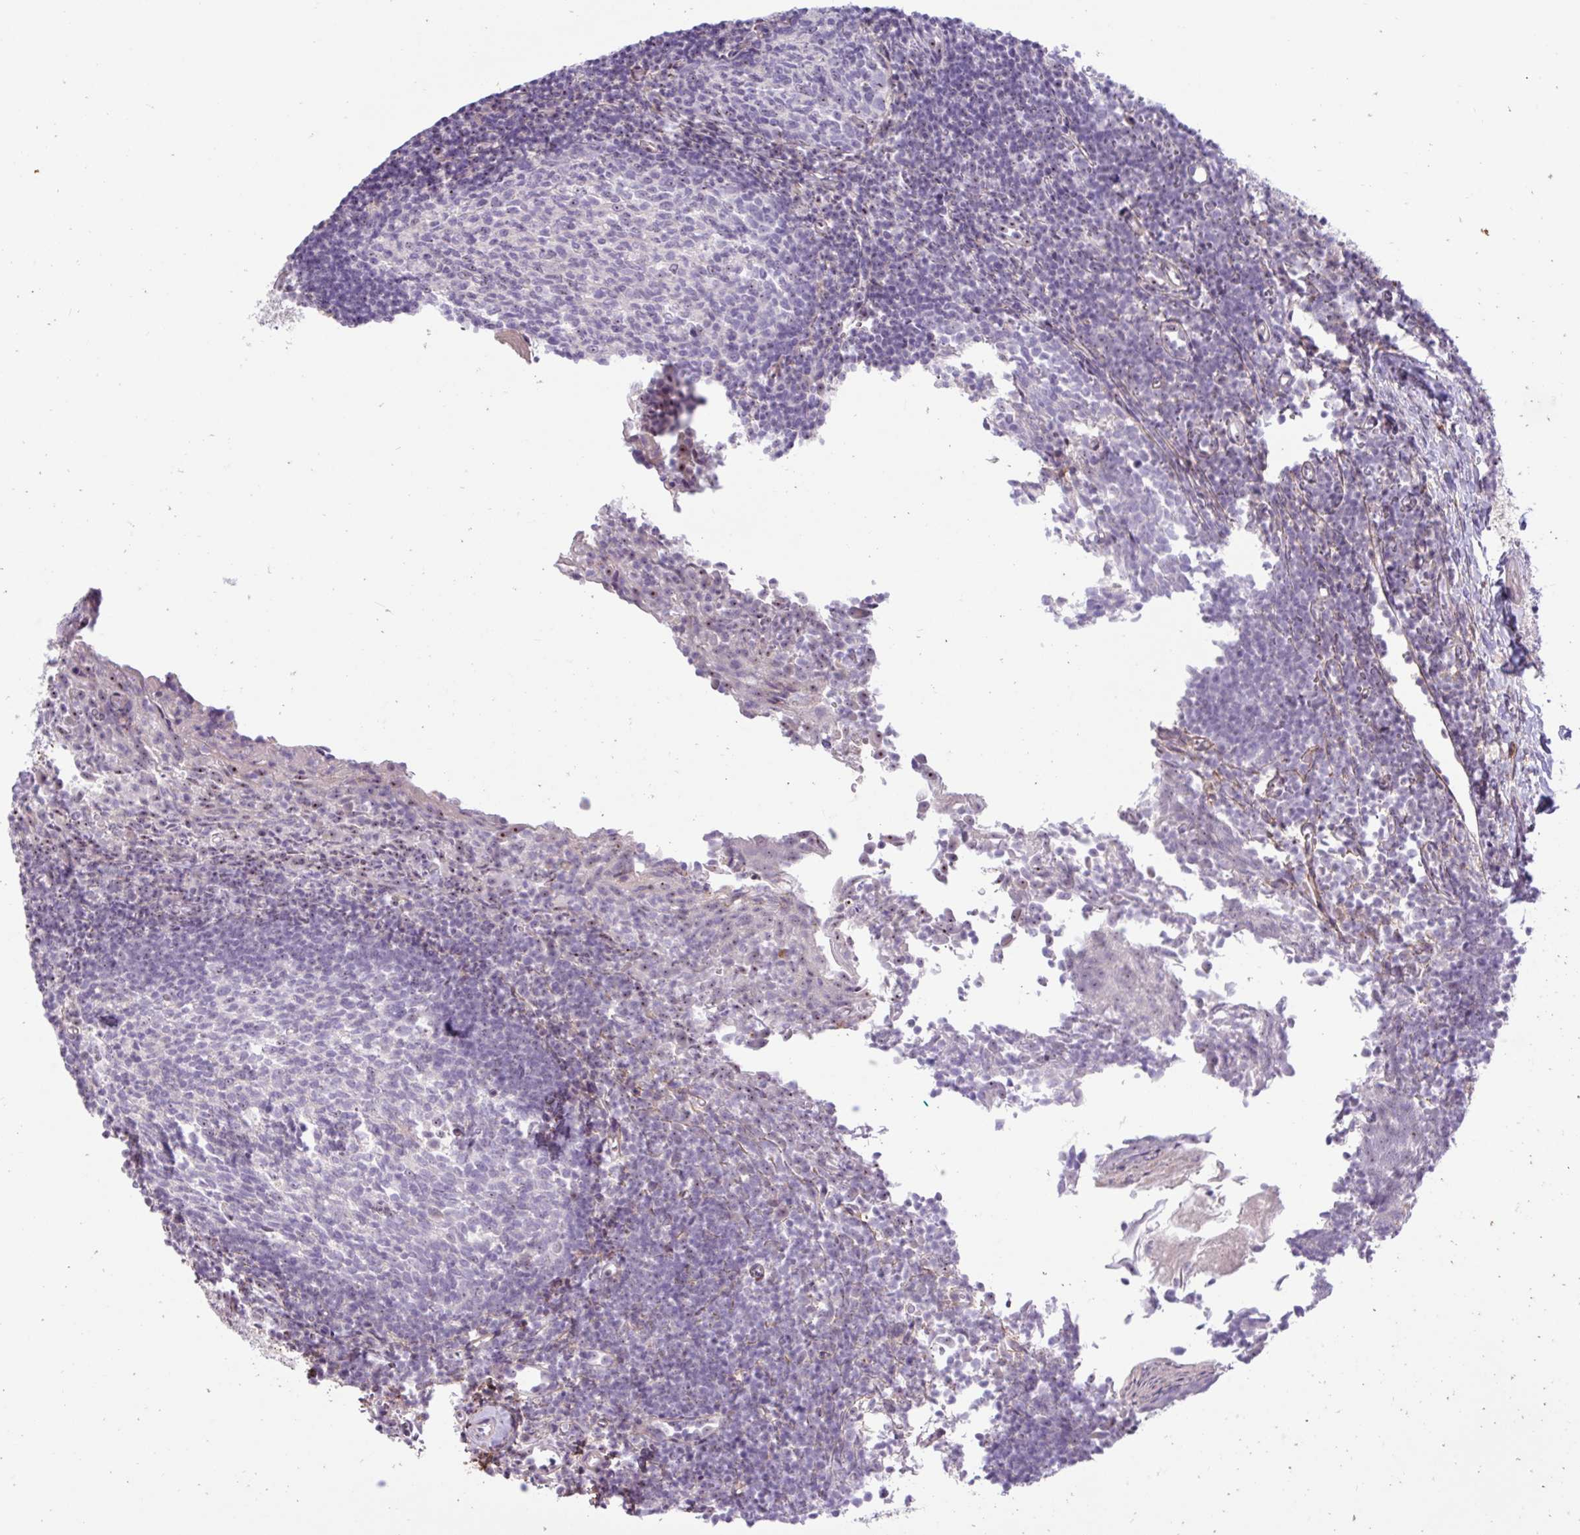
{"staining": {"intensity": "moderate", "quantity": "<25%", "location": "nuclear"}, "tissue": "tonsil", "cell_type": "Germinal center cells", "image_type": "normal", "snomed": [{"axis": "morphology", "description": "Normal tissue, NOS"}, {"axis": "topography", "description": "Tonsil"}], "caption": "Immunohistochemical staining of normal human tonsil displays moderate nuclear protein expression in approximately <25% of germinal center cells. Using DAB (3,3'-diaminobenzidine) (brown) and hematoxylin (blue) stains, captured at high magnification using brightfield microscopy.", "gene": "MXRA8", "patient": {"sex": "female", "age": 10}}